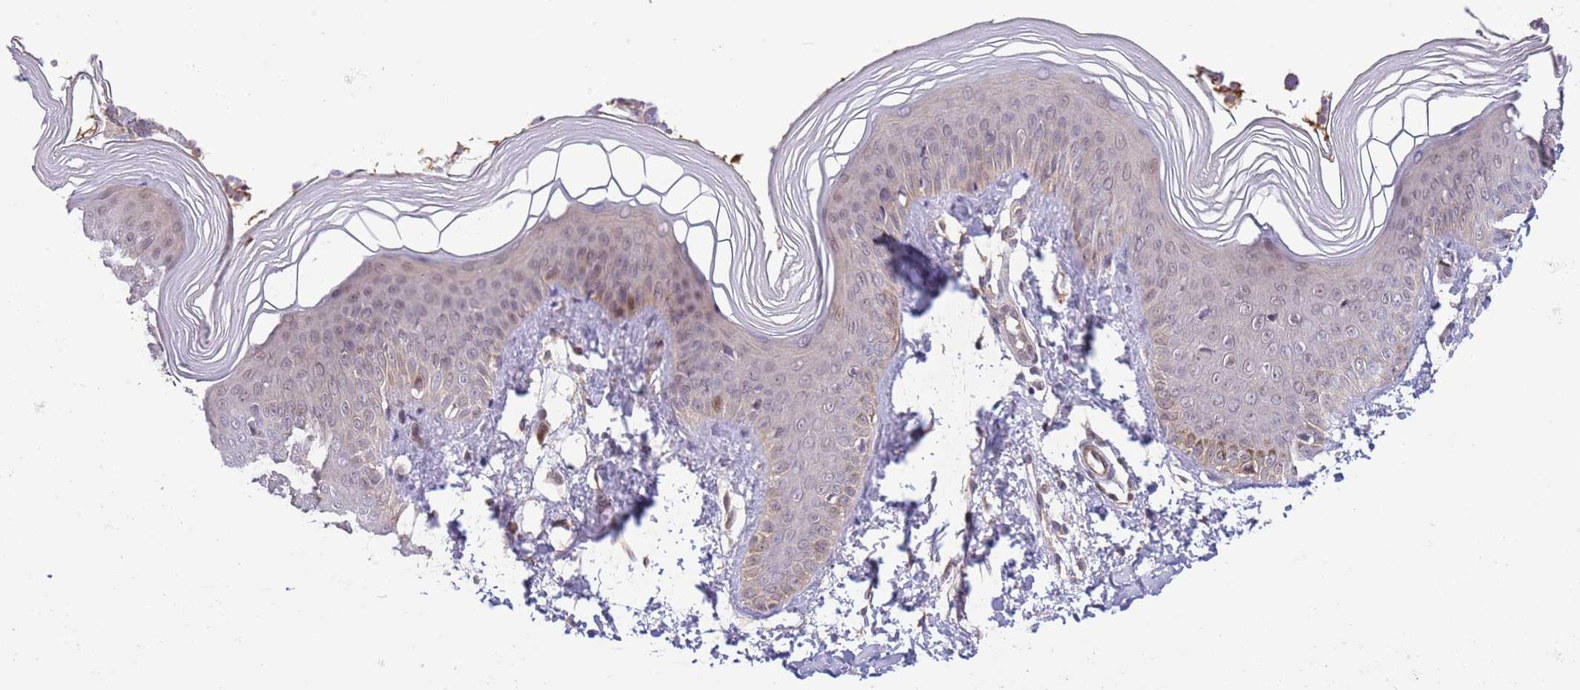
{"staining": {"intensity": "strong", "quantity": "25%-75%", "location": "nuclear"}, "tissue": "skin", "cell_type": "Epidermal cells", "image_type": "normal", "snomed": [{"axis": "morphology", "description": "Normal tissue, NOS"}, {"axis": "topography", "description": "Anal"}], "caption": "Human skin stained with a brown dye reveals strong nuclear positive expression in approximately 25%-75% of epidermal cells.", "gene": "TBX10", "patient": {"sex": "female", "age": 40}}